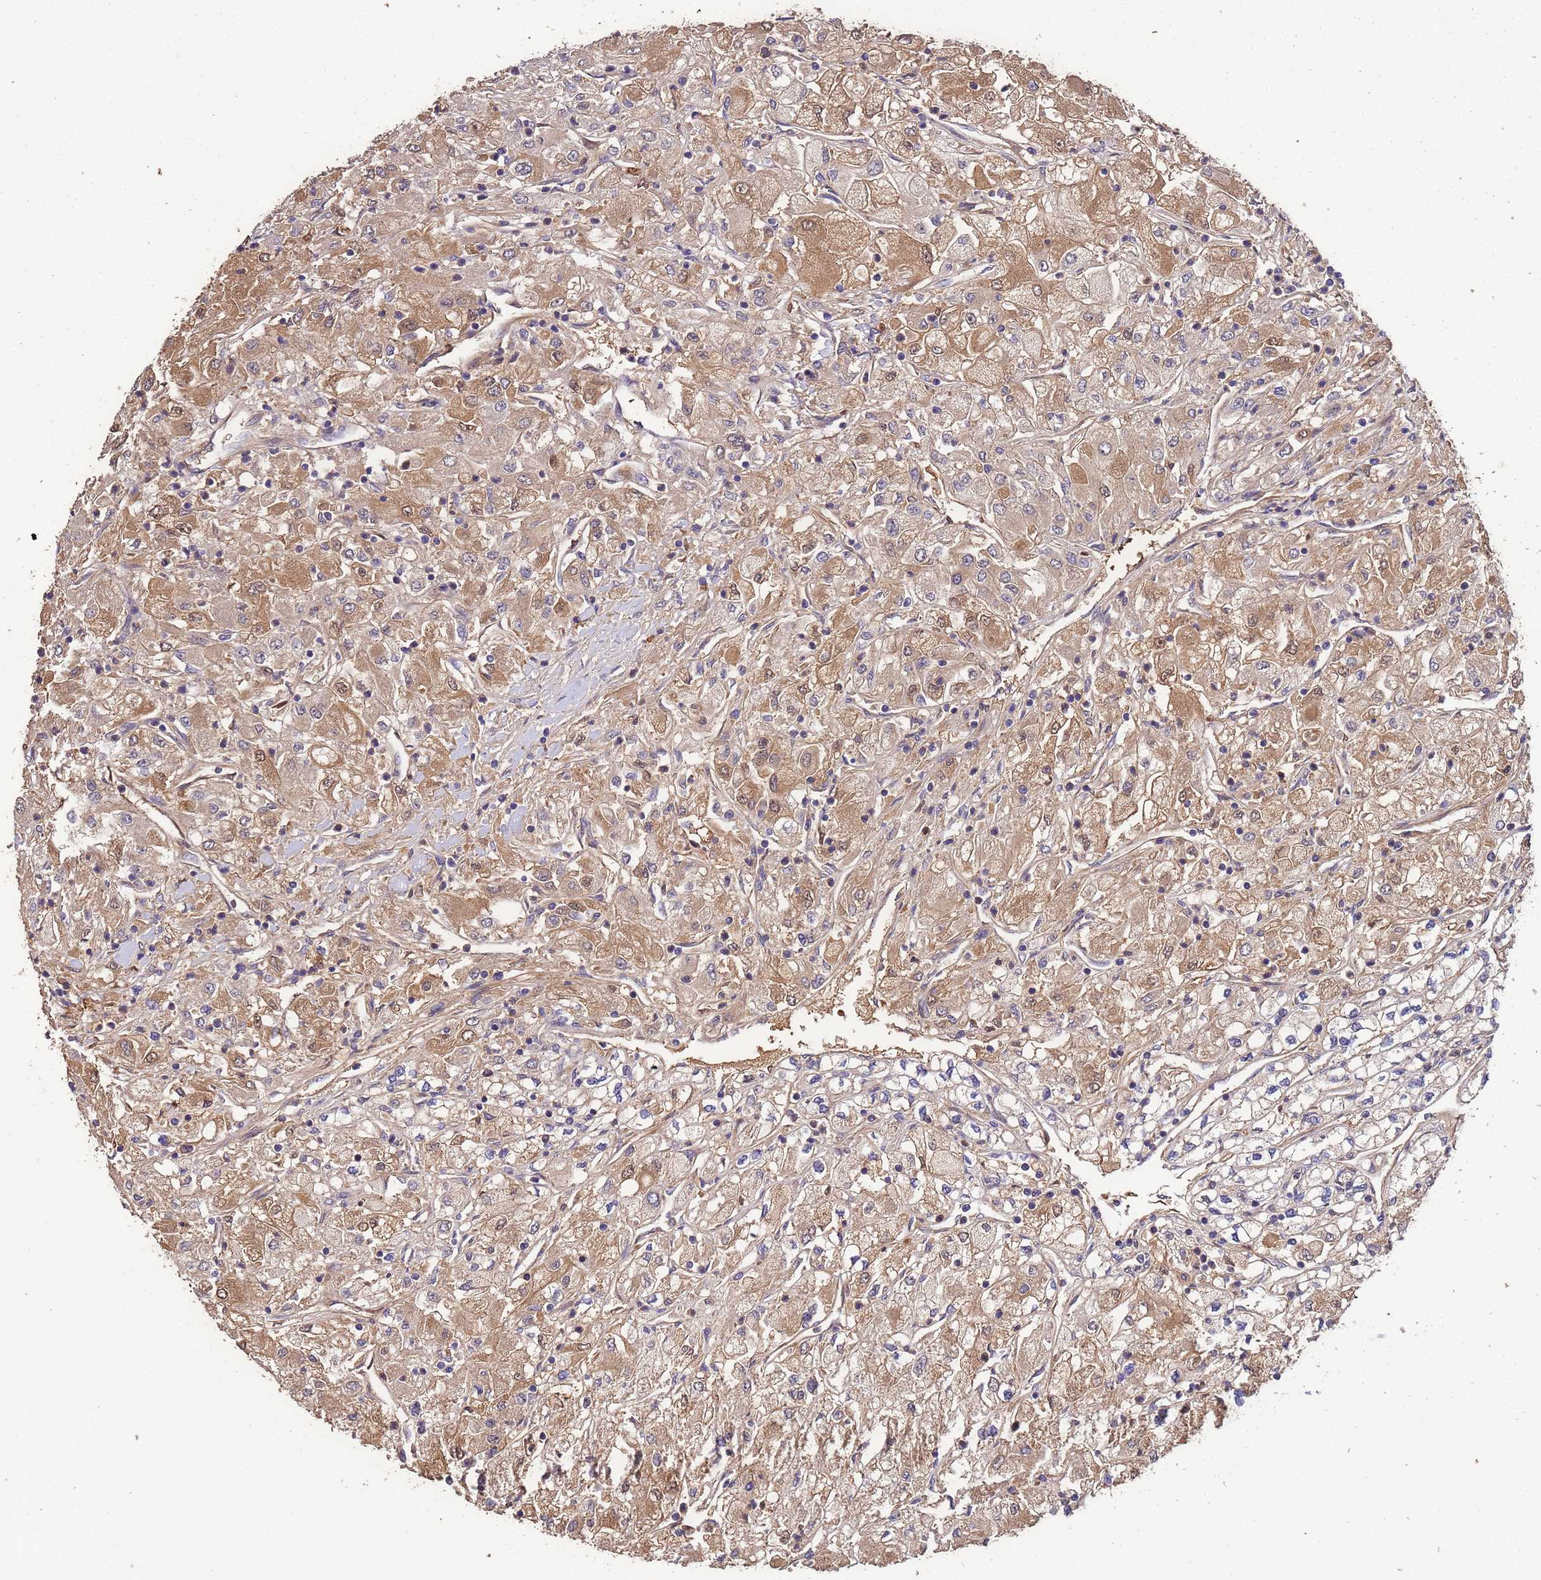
{"staining": {"intensity": "moderate", "quantity": ">75%", "location": "cytoplasmic/membranous"}, "tissue": "renal cancer", "cell_type": "Tumor cells", "image_type": "cancer", "snomed": [{"axis": "morphology", "description": "Adenocarcinoma, NOS"}, {"axis": "topography", "description": "Kidney"}], "caption": "This histopathology image exhibits immunohistochemistry (IHC) staining of renal adenocarcinoma, with medium moderate cytoplasmic/membranous staining in about >75% of tumor cells.", "gene": "CCDC184", "patient": {"sex": "male", "age": 80}}